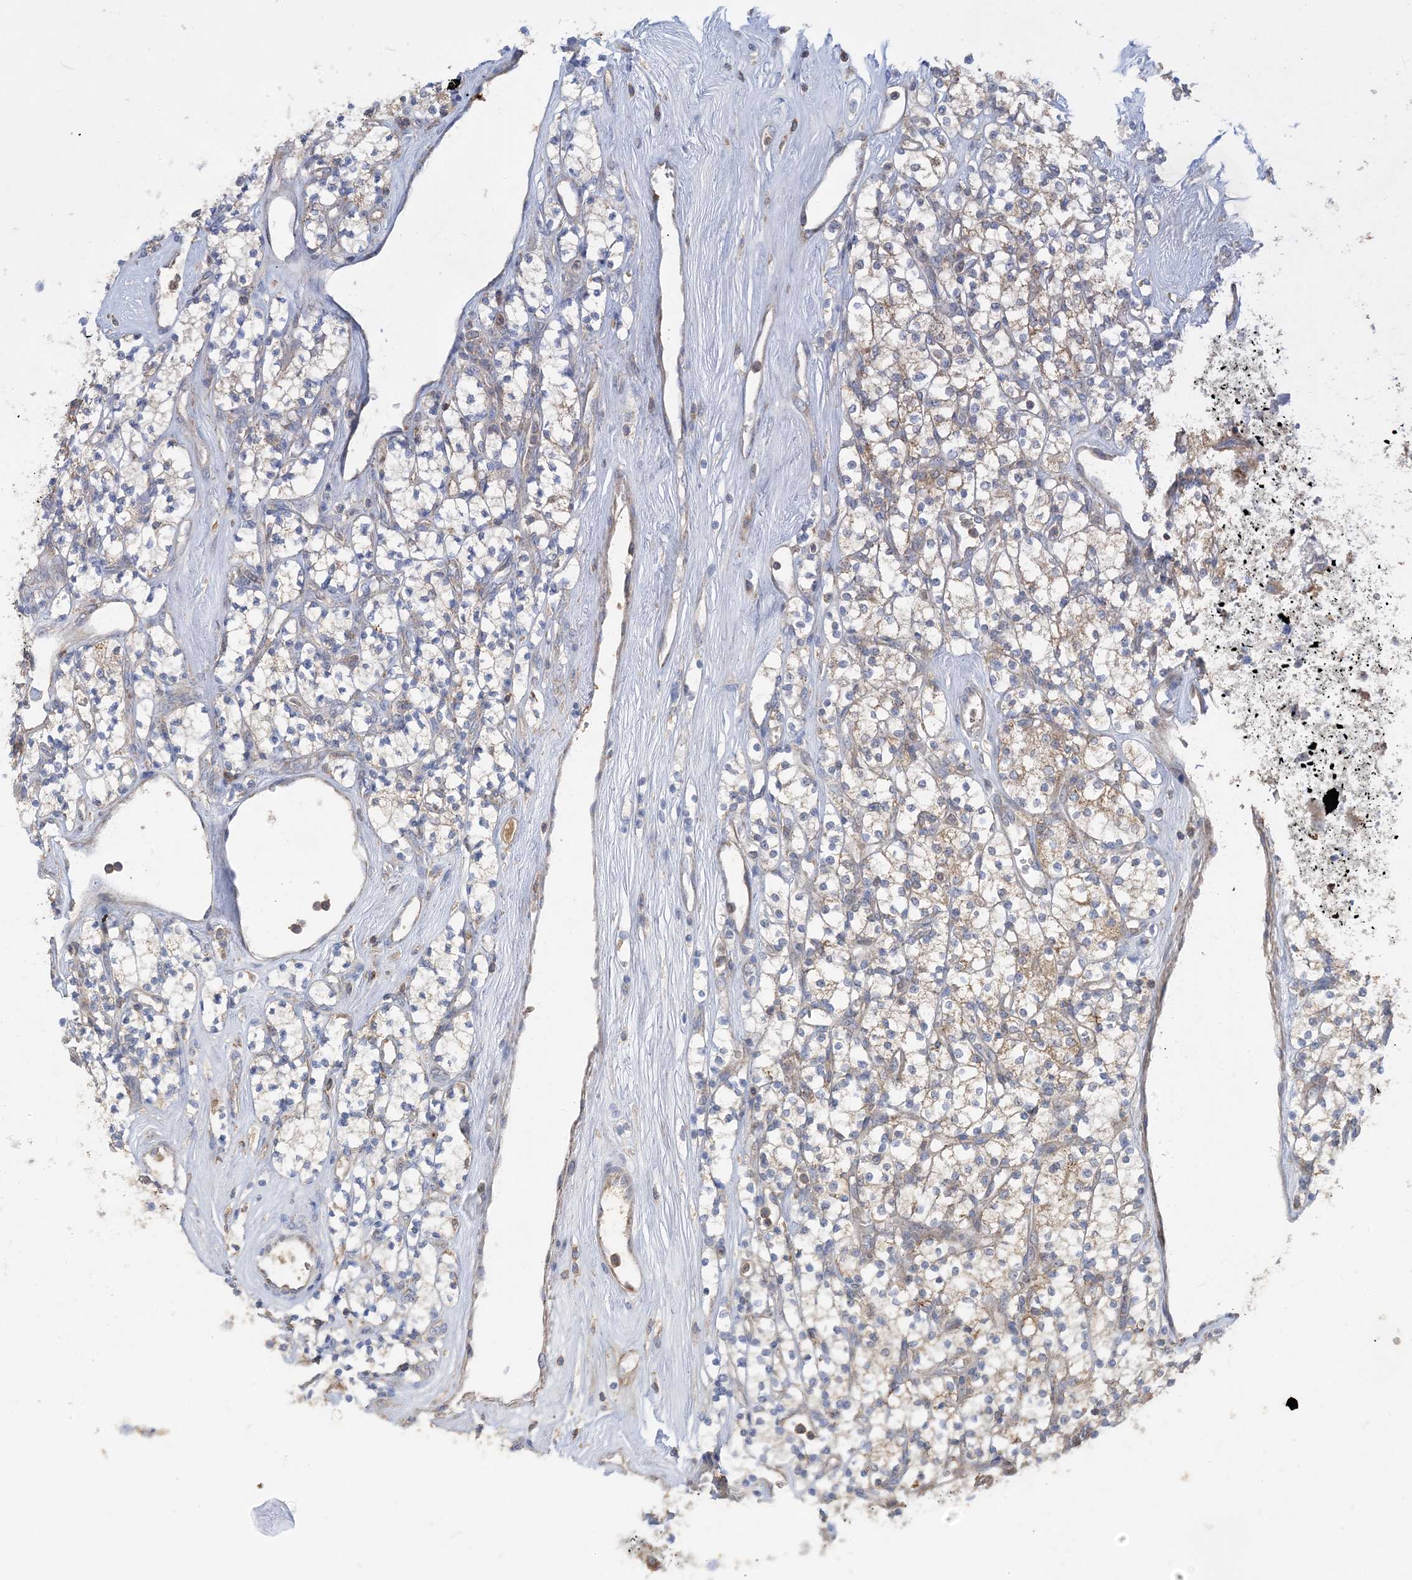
{"staining": {"intensity": "moderate", "quantity": "25%-75%", "location": "cytoplasmic/membranous"}, "tissue": "renal cancer", "cell_type": "Tumor cells", "image_type": "cancer", "snomed": [{"axis": "morphology", "description": "Adenocarcinoma, NOS"}, {"axis": "topography", "description": "Kidney"}], "caption": "Renal adenocarcinoma stained with a protein marker demonstrates moderate staining in tumor cells.", "gene": "ECHDC1", "patient": {"sex": "male", "age": 77}}